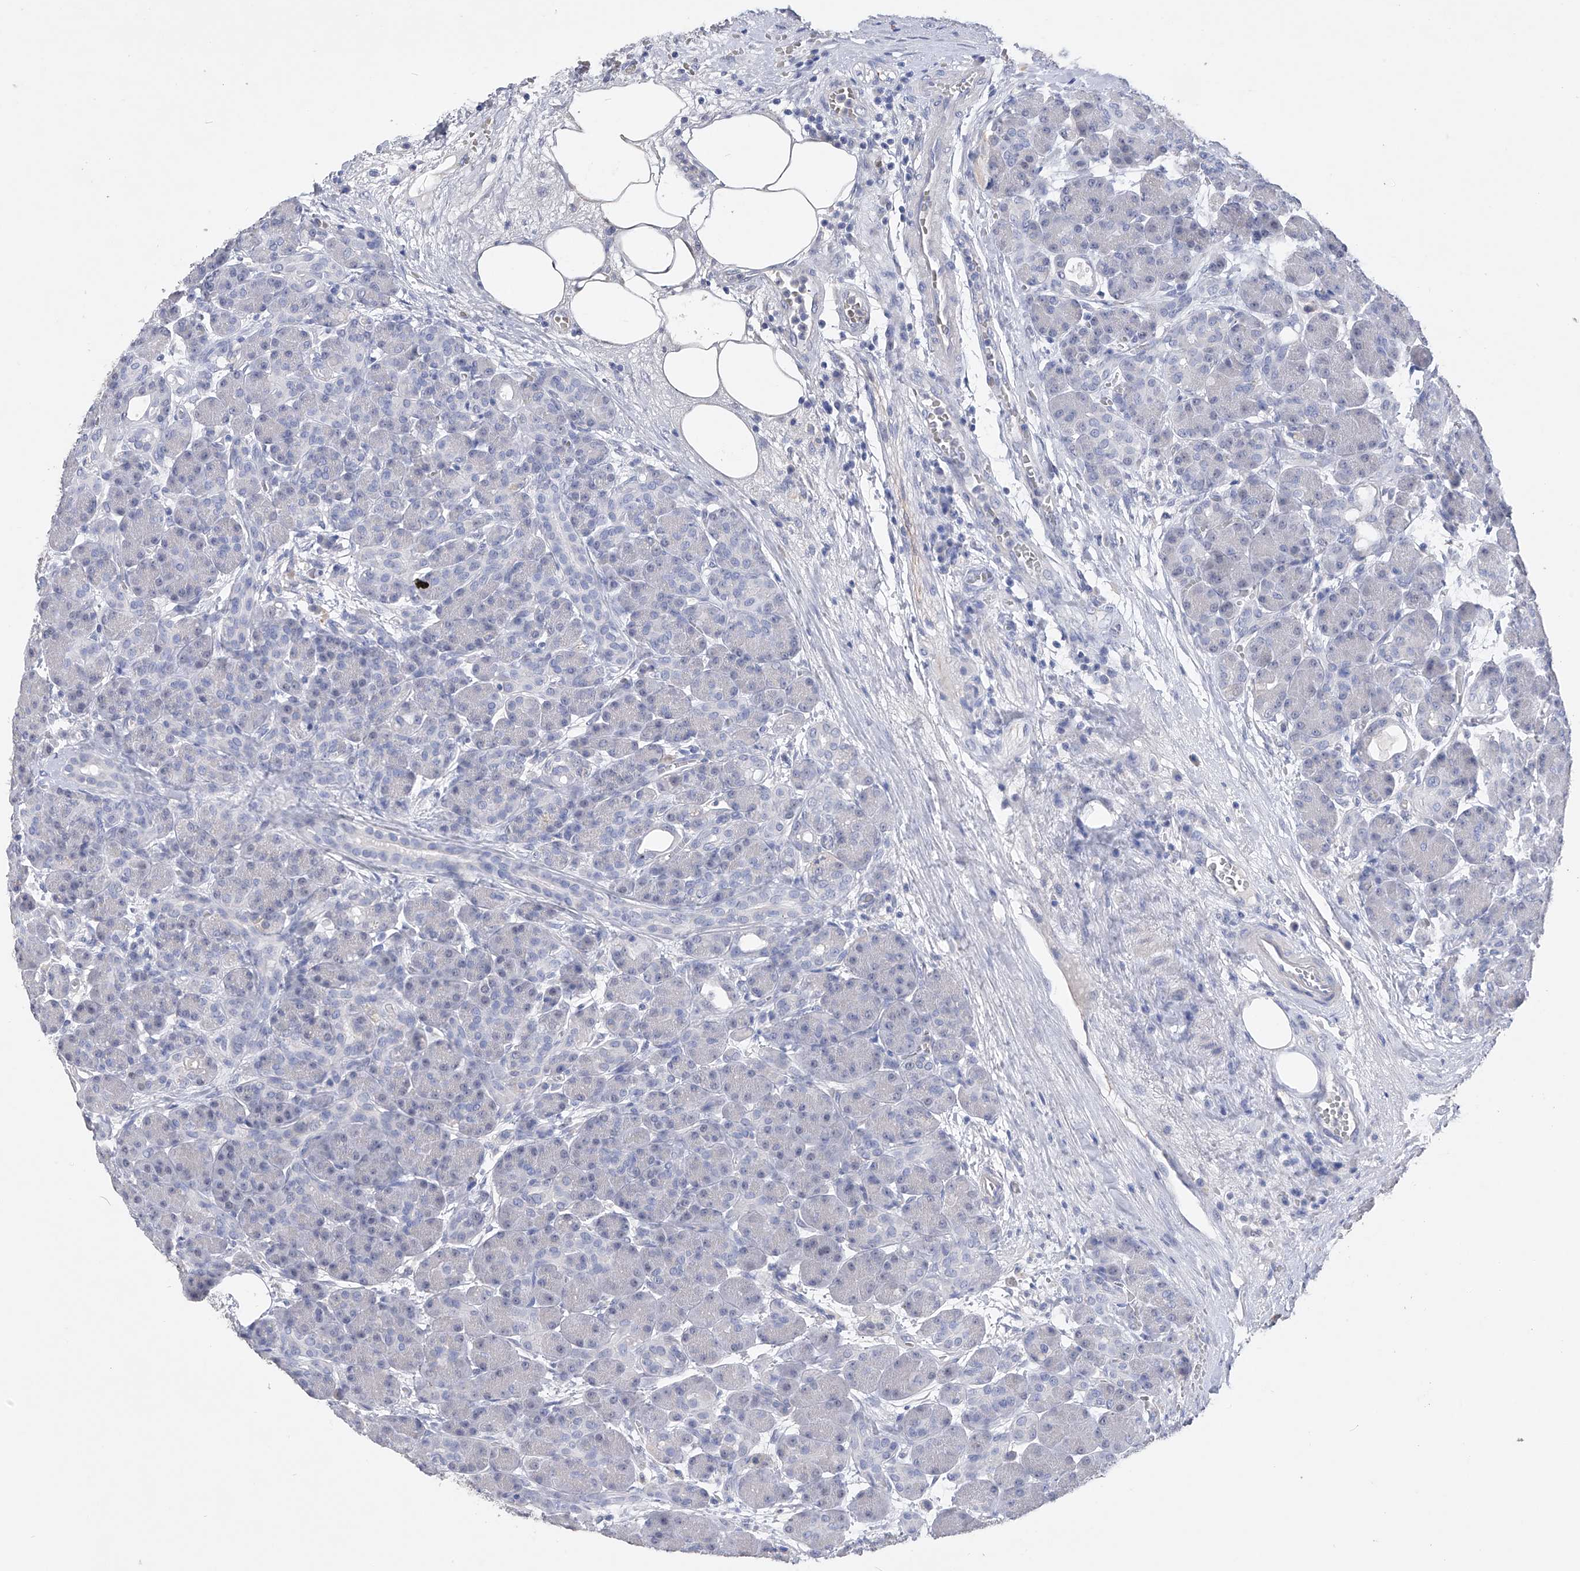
{"staining": {"intensity": "negative", "quantity": "none", "location": "none"}, "tissue": "pancreas", "cell_type": "Exocrine glandular cells", "image_type": "normal", "snomed": [{"axis": "morphology", "description": "Normal tissue, NOS"}, {"axis": "topography", "description": "Pancreas"}], "caption": "This histopathology image is of unremarkable pancreas stained with immunohistochemistry to label a protein in brown with the nuclei are counter-stained blue. There is no staining in exocrine glandular cells. (Brightfield microscopy of DAB immunohistochemistry (IHC) at high magnification).", "gene": "ADRA1A", "patient": {"sex": "male", "age": 63}}